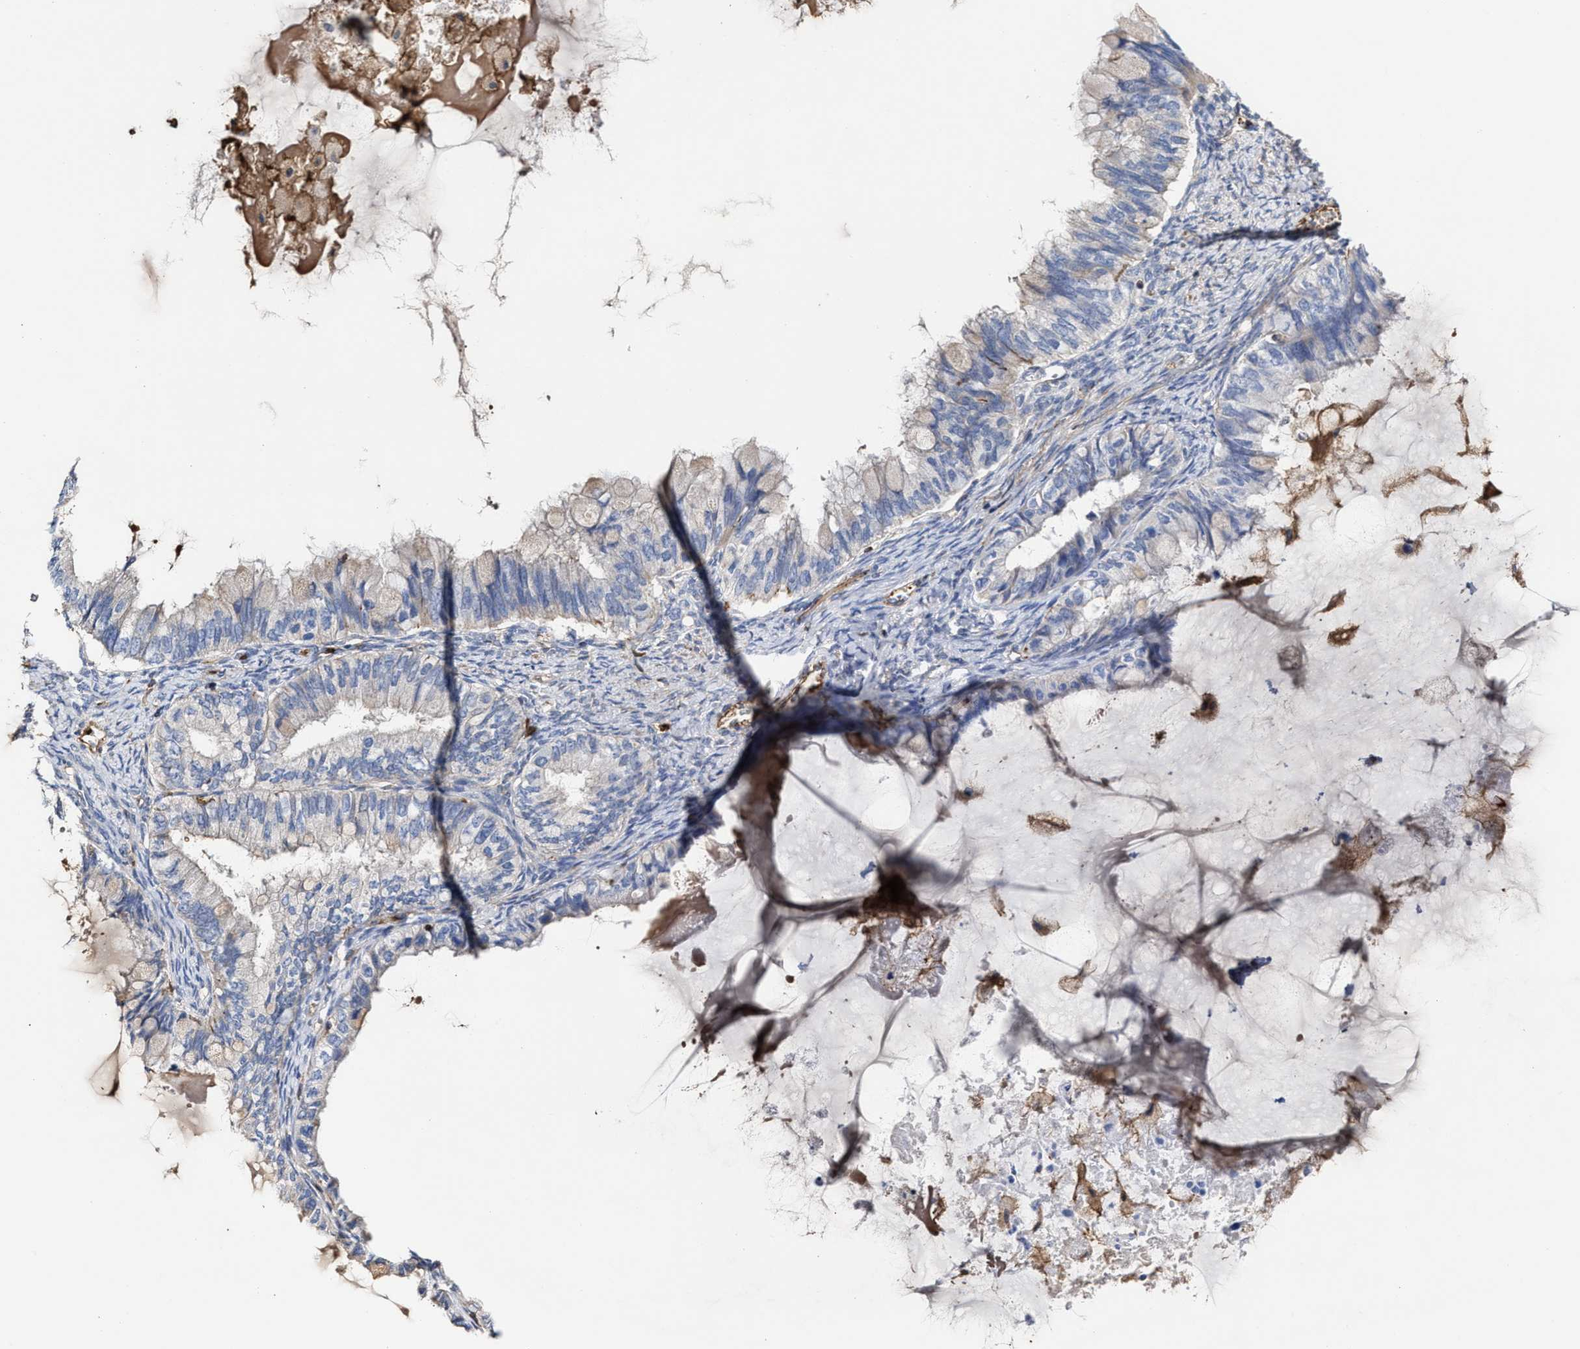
{"staining": {"intensity": "negative", "quantity": "none", "location": "none"}, "tissue": "ovarian cancer", "cell_type": "Tumor cells", "image_type": "cancer", "snomed": [{"axis": "morphology", "description": "Cystadenocarcinoma, mucinous, NOS"}, {"axis": "topography", "description": "Ovary"}], "caption": "Tumor cells are negative for brown protein staining in ovarian cancer. The staining was performed using DAB (3,3'-diaminobenzidine) to visualize the protein expression in brown, while the nuclei were stained in blue with hematoxylin (Magnification: 20x).", "gene": "HS3ST5", "patient": {"sex": "female", "age": 80}}